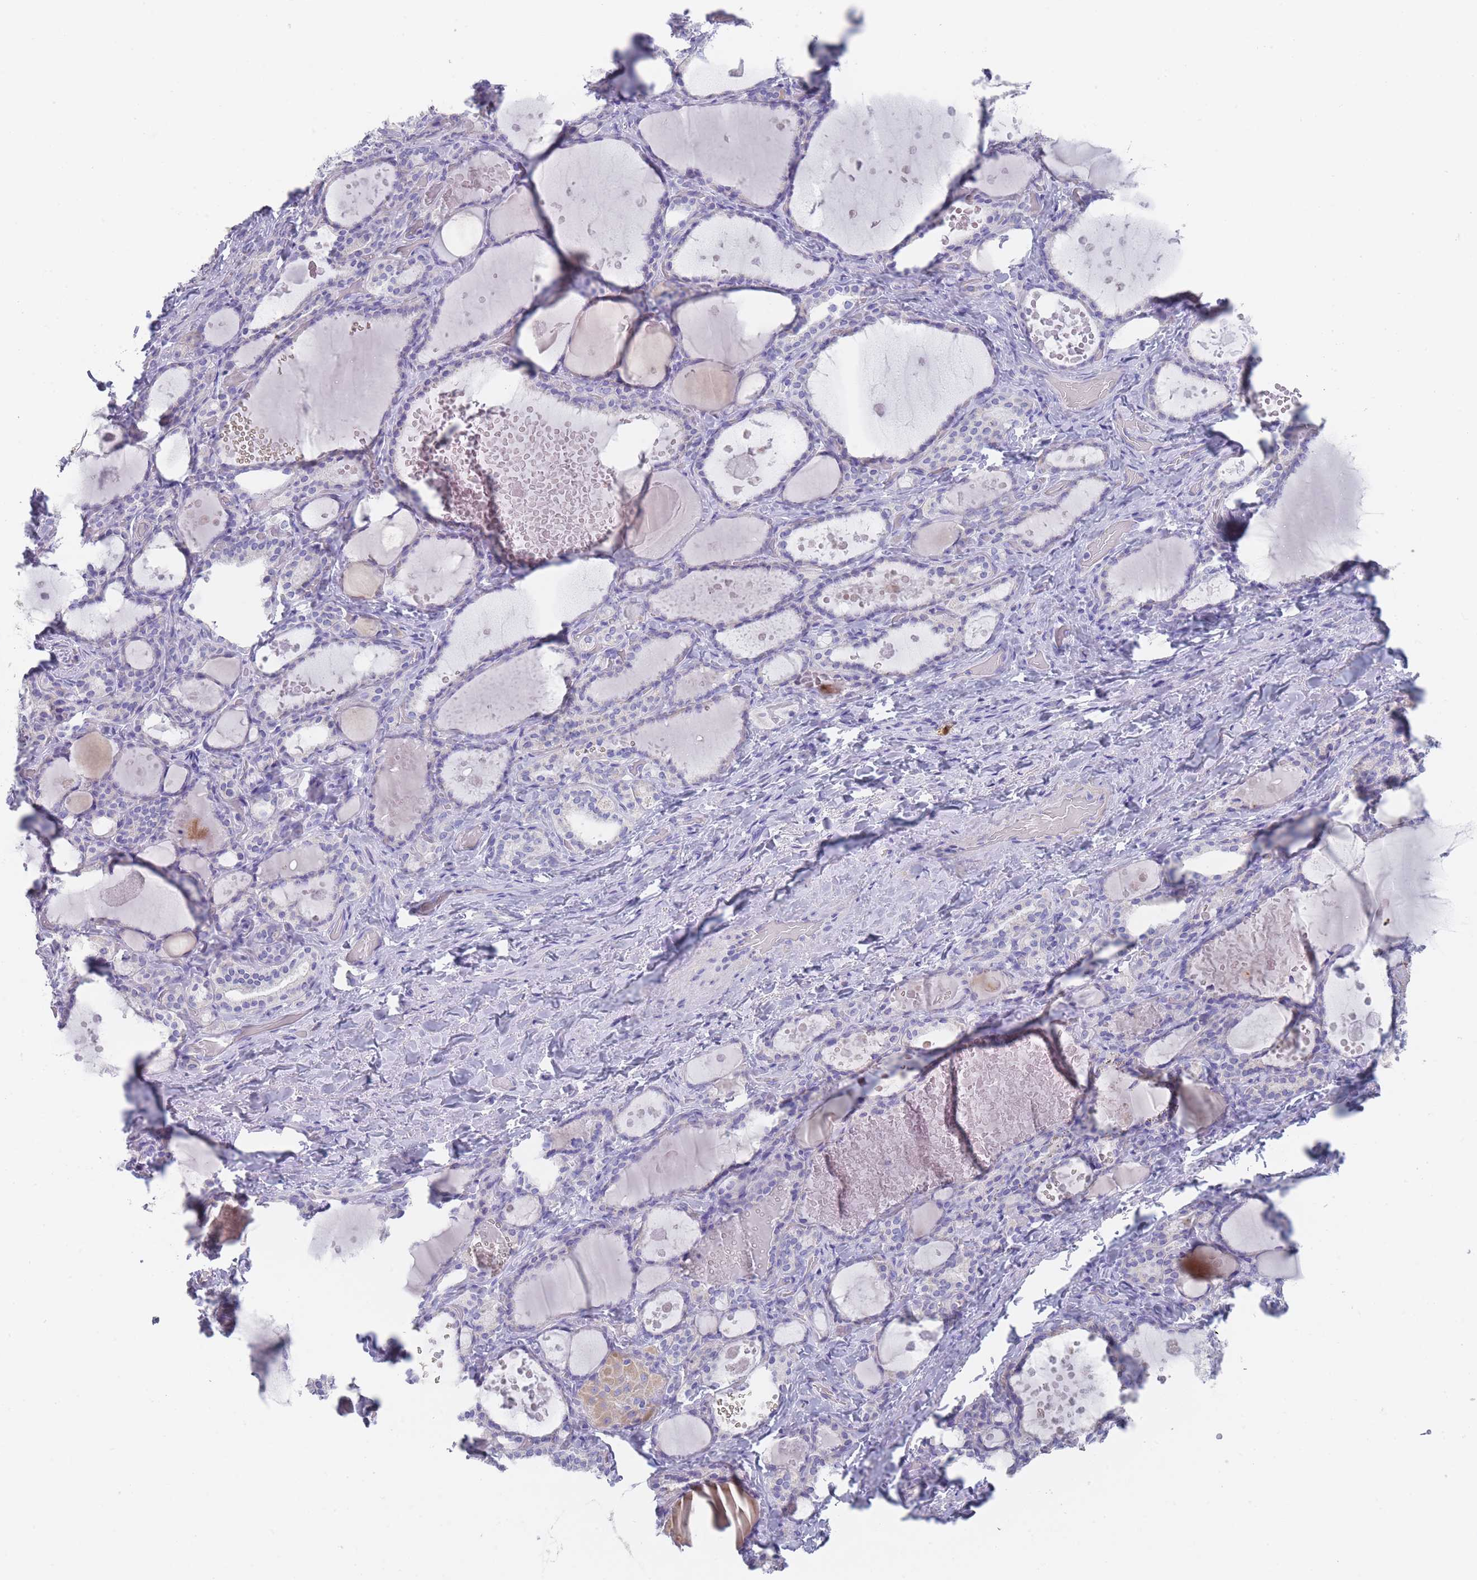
{"staining": {"intensity": "moderate", "quantity": "<25%", "location": "cytoplasmic/membranous"}, "tissue": "thyroid gland", "cell_type": "Glandular cells", "image_type": "normal", "snomed": [{"axis": "morphology", "description": "Normal tissue, NOS"}, {"axis": "topography", "description": "Thyroid gland"}], "caption": "Human thyroid gland stained with a brown dye demonstrates moderate cytoplasmic/membranous positive positivity in about <25% of glandular cells.", "gene": "SCCPDH", "patient": {"sex": "female", "age": 46}}